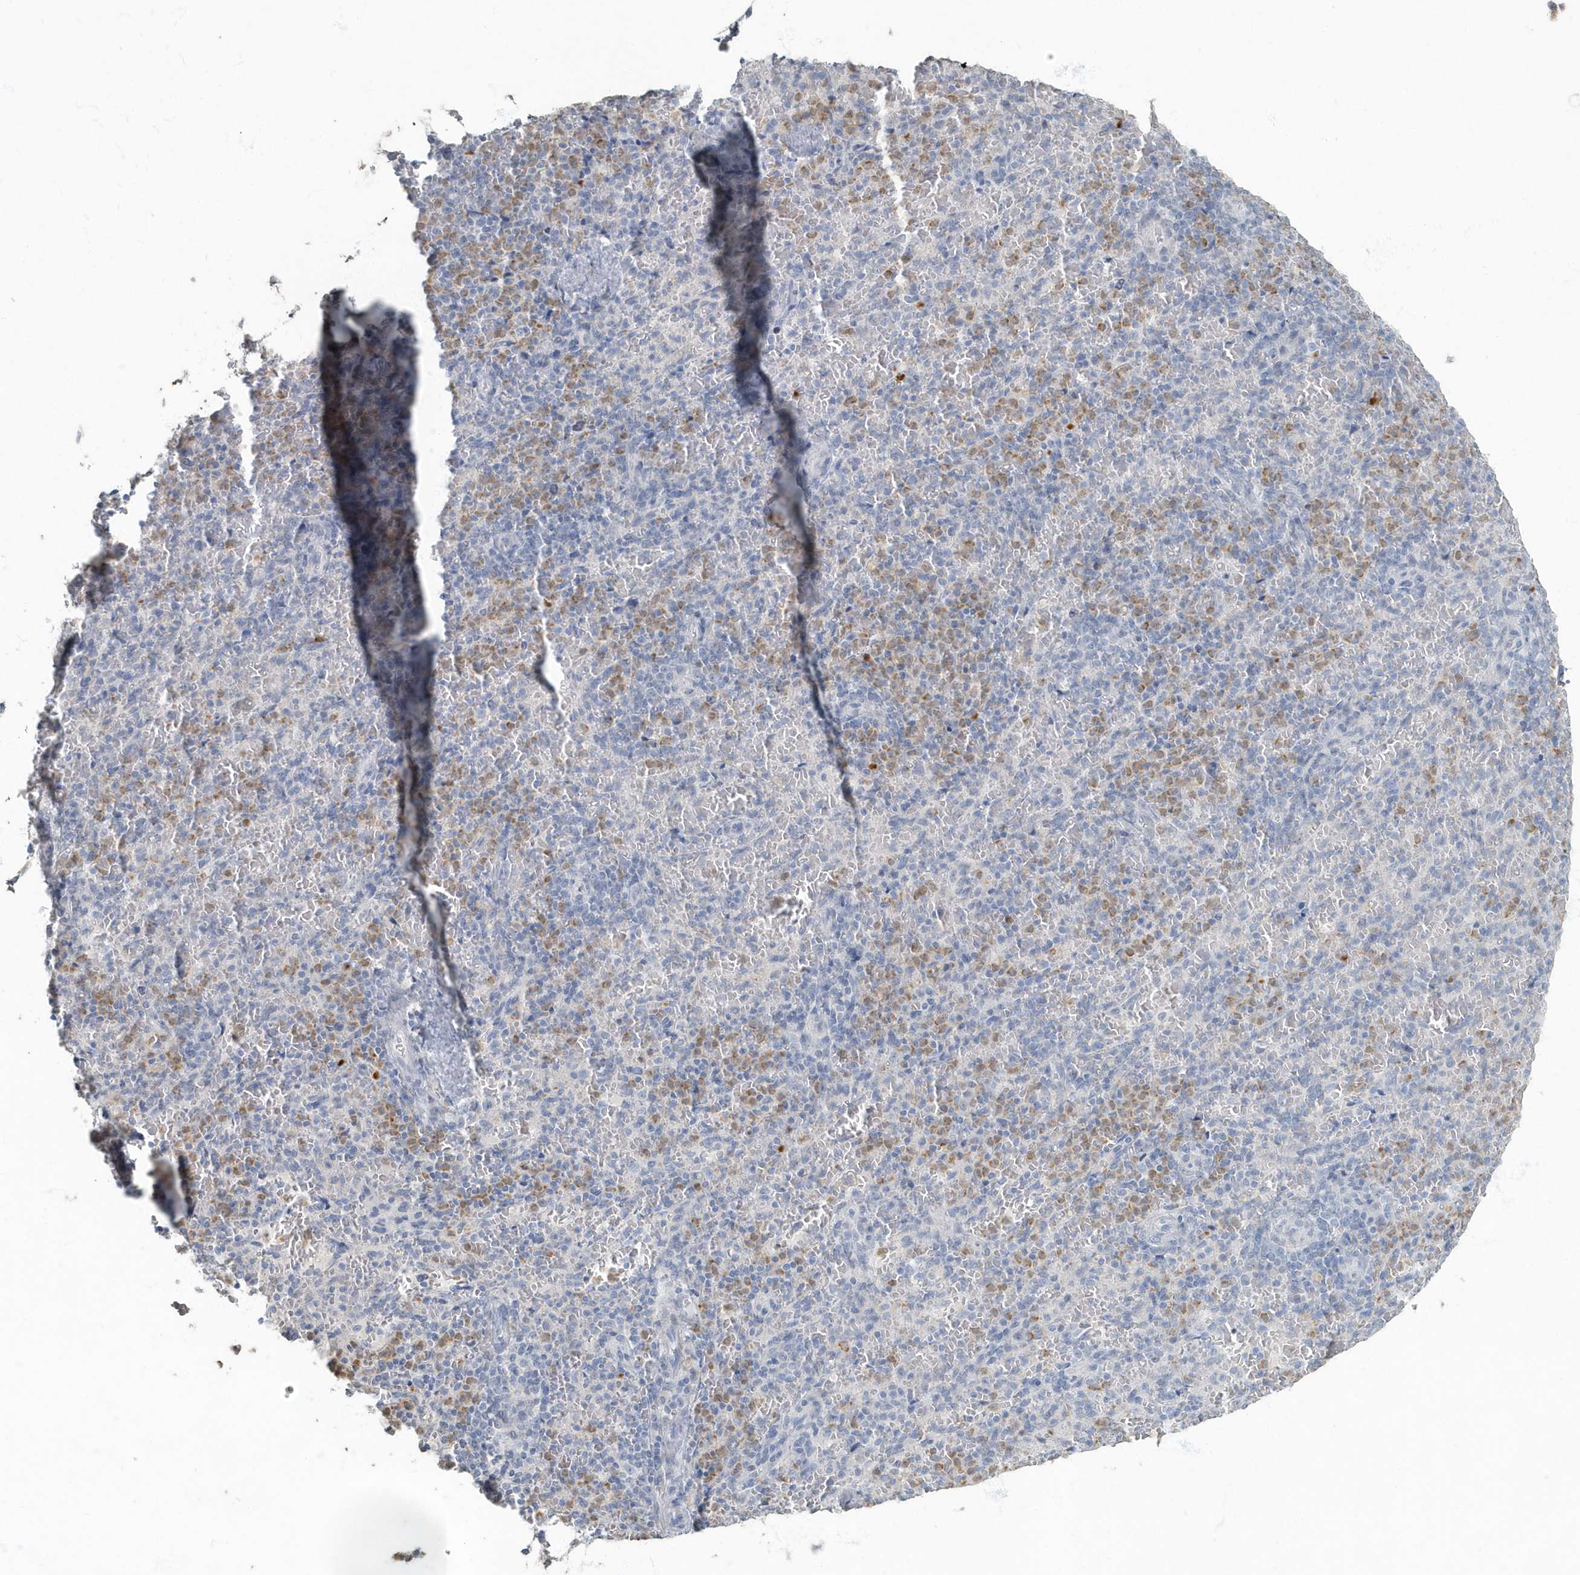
{"staining": {"intensity": "weak", "quantity": "<25%", "location": "cytoplasmic/membranous"}, "tissue": "spleen", "cell_type": "Cells in red pulp", "image_type": "normal", "snomed": [{"axis": "morphology", "description": "Normal tissue, NOS"}, {"axis": "topography", "description": "Spleen"}], "caption": "The image exhibits no significant staining in cells in red pulp of spleen. (Immunohistochemistry (ihc), brightfield microscopy, high magnification).", "gene": "MYOT", "patient": {"sex": "female", "age": 74}}